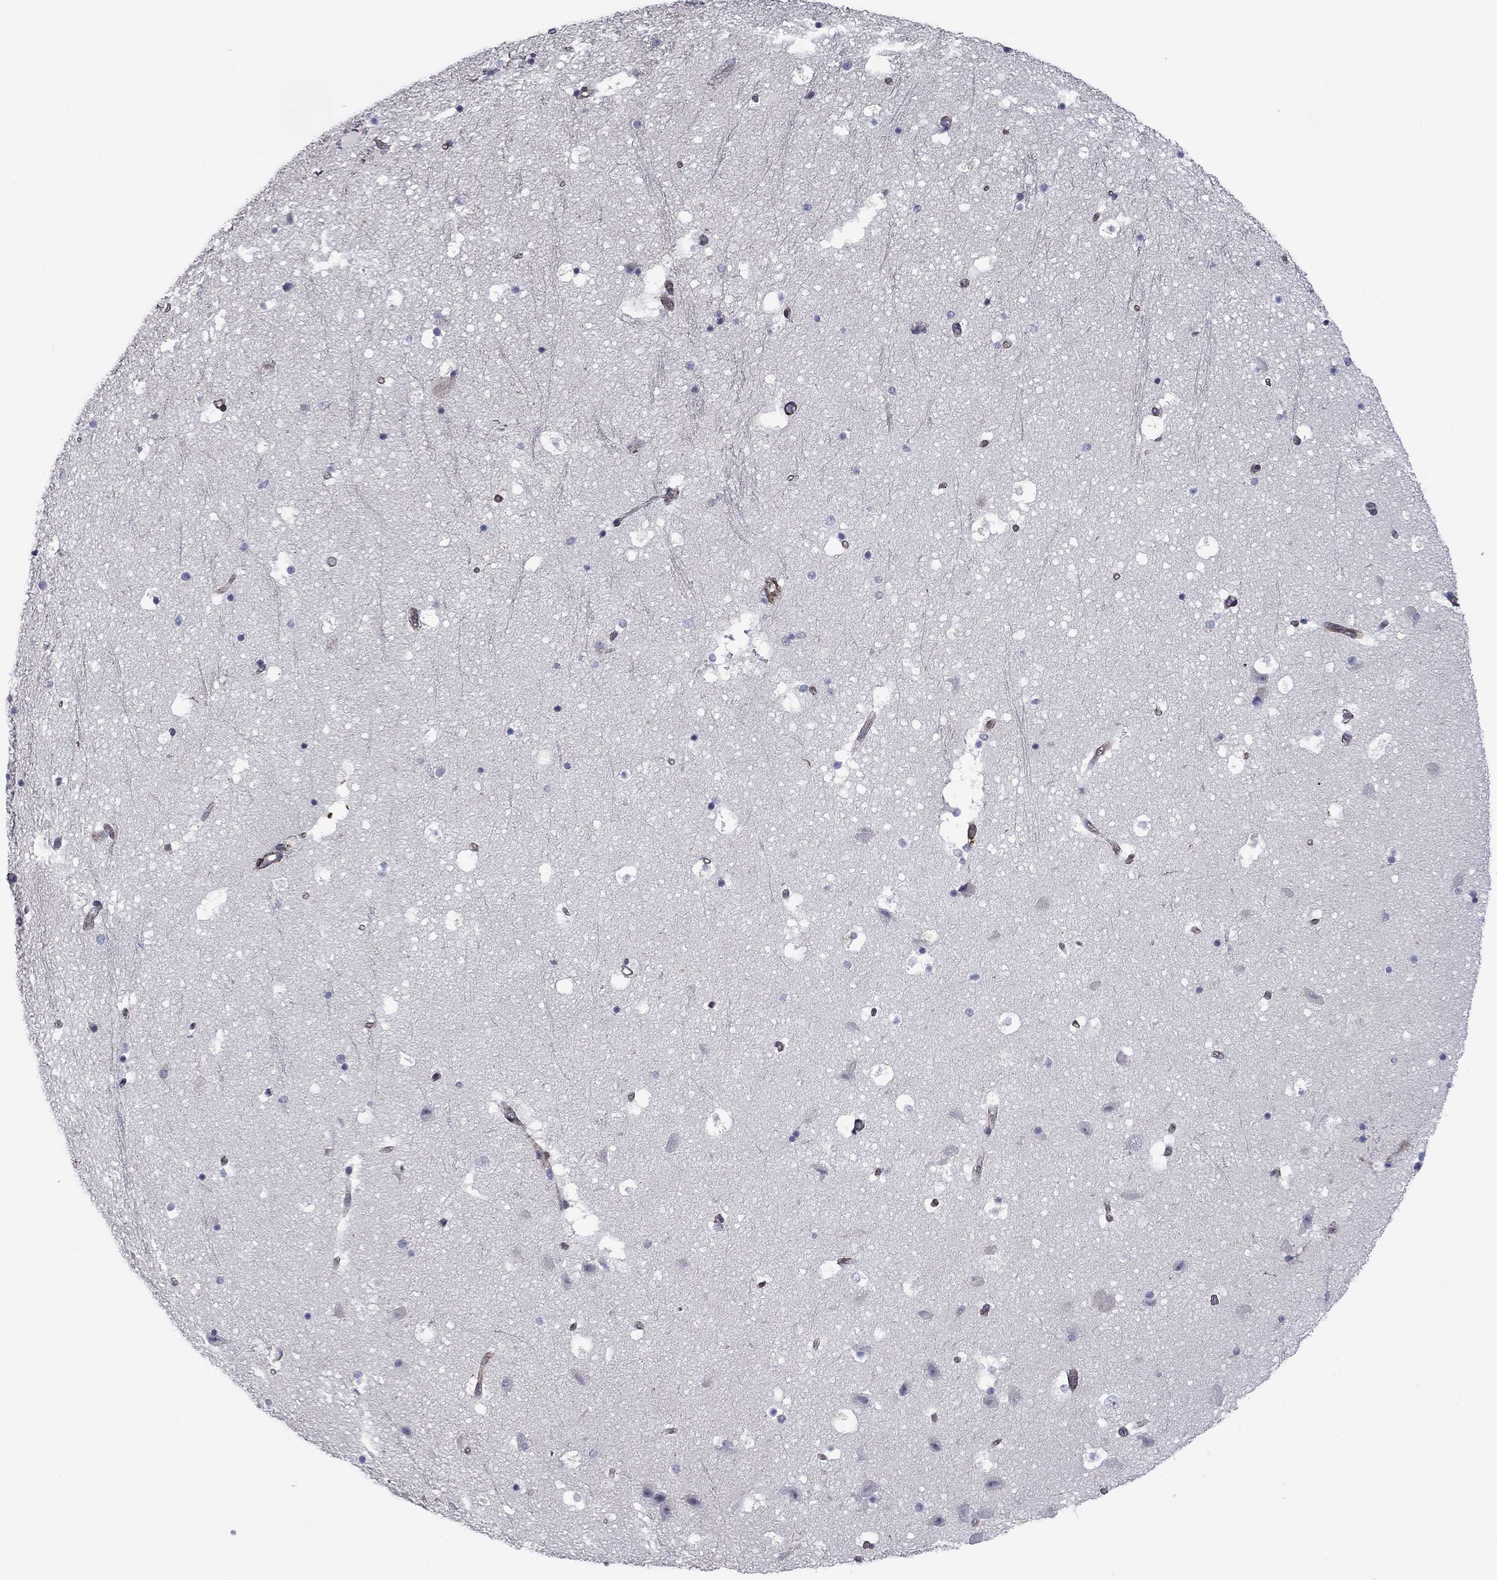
{"staining": {"intensity": "negative", "quantity": "none", "location": "none"}, "tissue": "hippocampus", "cell_type": "Glial cells", "image_type": "normal", "snomed": [{"axis": "morphology", "description": "Normal tissue, NOS"}, {"axis": "topography", "description": "Hippocampus"}], "caption": "This photomicrograph is of unremarkable hippocampus stained with immunohistochemistry (IHC) to label a protein in brown with the nuclei are counter-stained blue. There is no expression in glial cells.", "gene": "PSD4", "patient": {"sex": "male", "age": 51}}